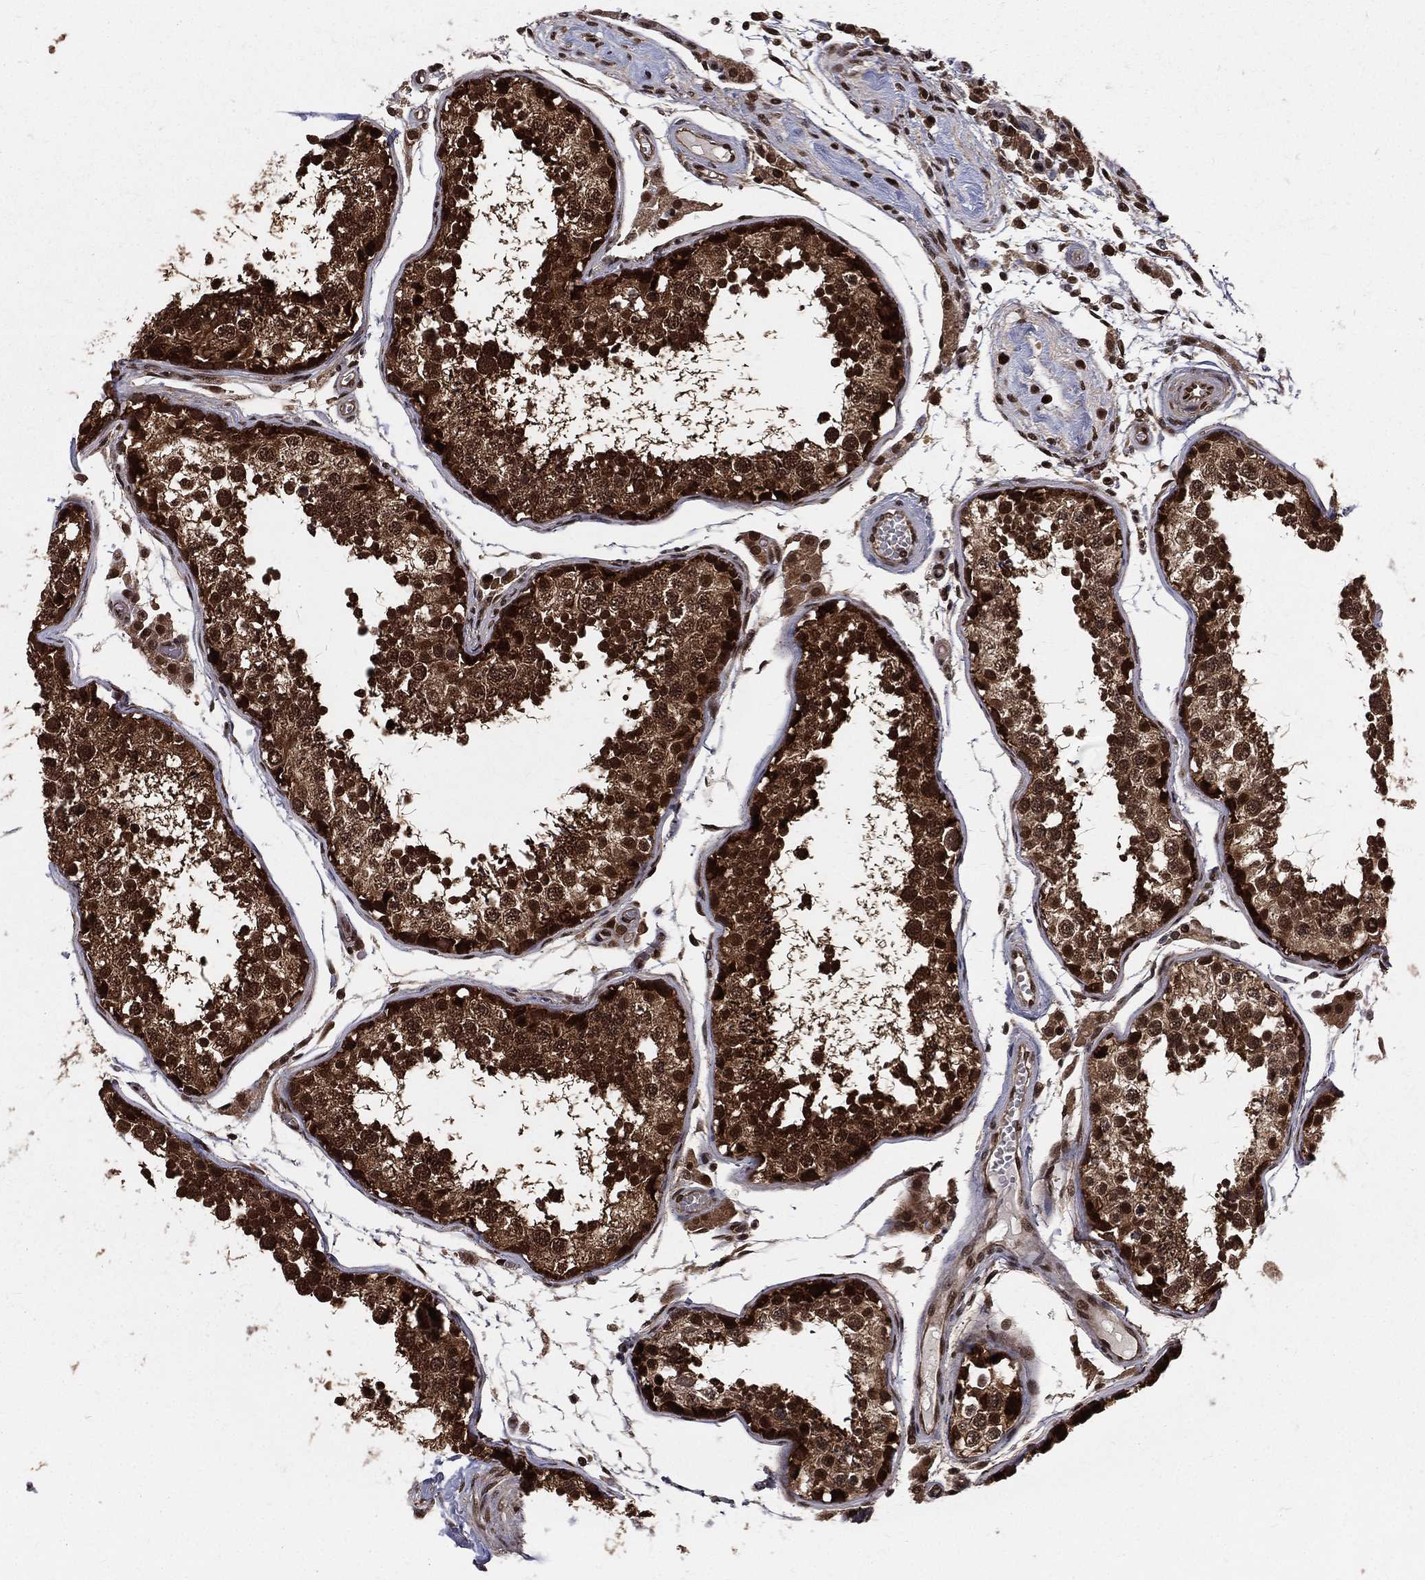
{"staining": {"intensity": "strong", "quantity": ">75%", "location": "cytoplasmic/membranous,nuclear"}, "tissue": "testis", "cell_type": "Cells in seminiferous ducts", "image_type": "normal", "snomed": [{"axis": "morphology", "description": "Normal tissue, NOS"}, {"axis": "topography", "description": "Testis"}], "caption": "Immunohistochemical staining of normal testis exhibits high levels of strong cytoplasmic/membranous,nuclear expression in approximately >75% of cells in seminiferous ducts.", "gene": "COPS4", "patient": {"sex": "male", "age": 29}}